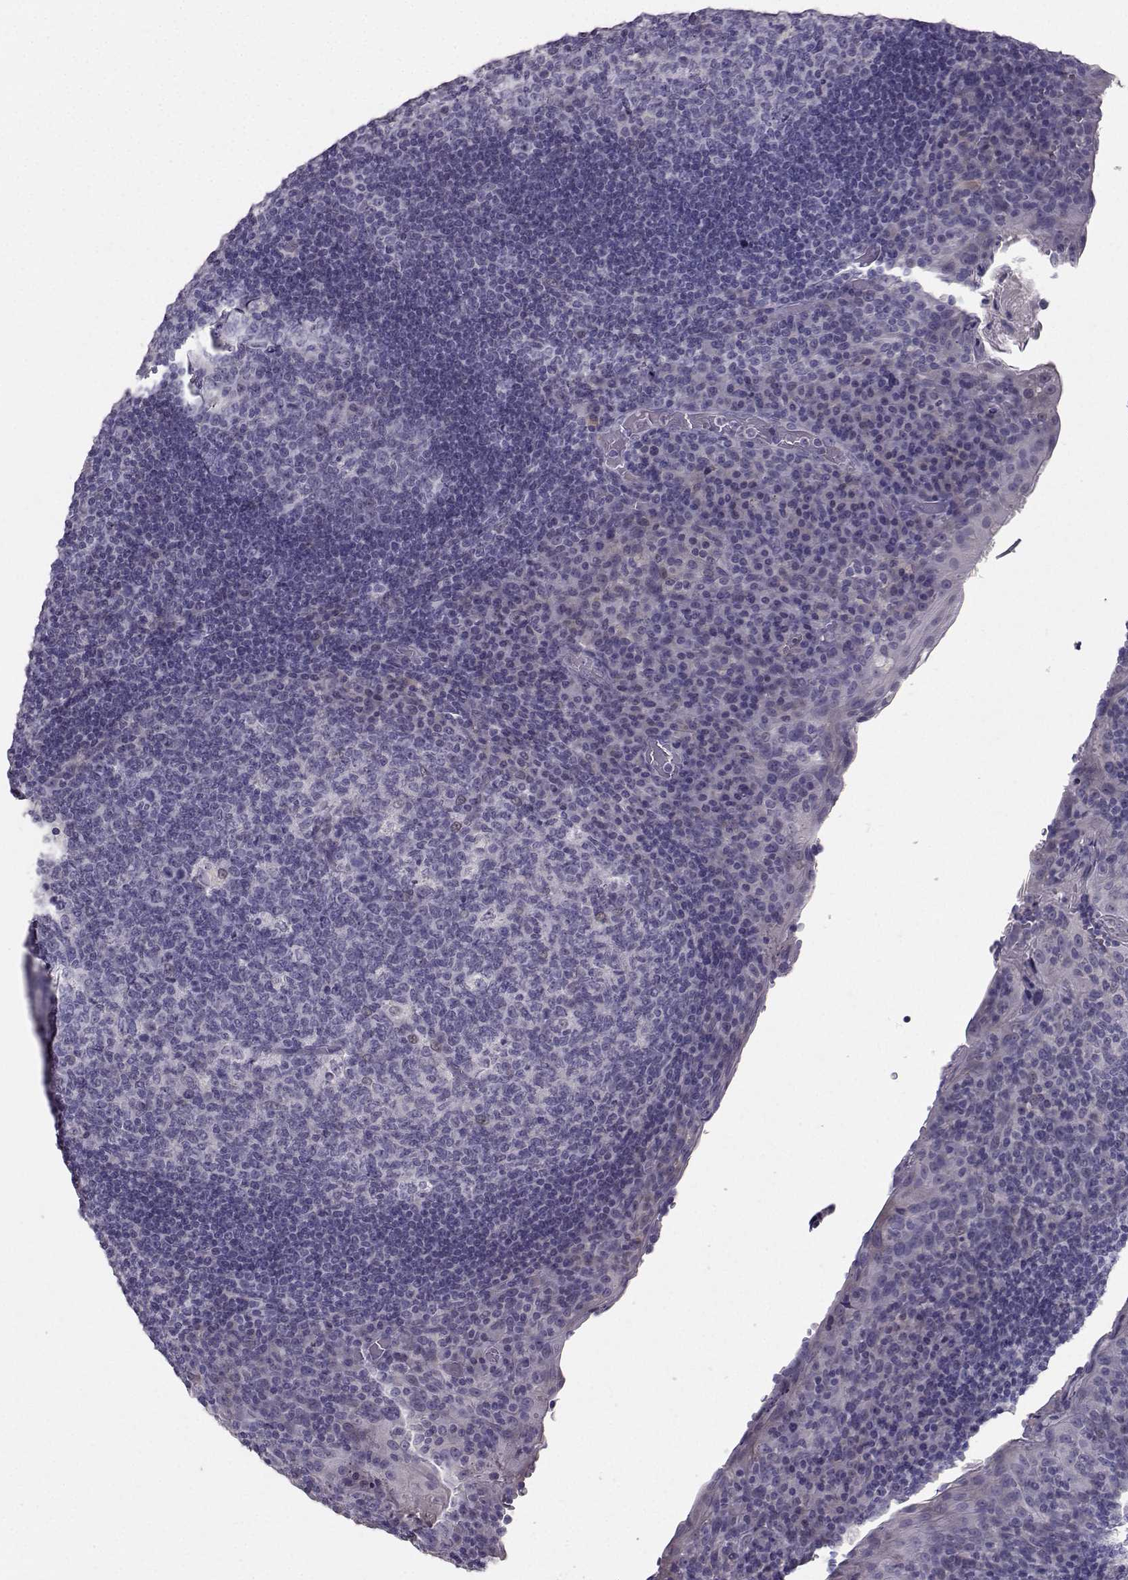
{"staining": {"intensity": "negative", "quantity": "none", "location": "none"}, "tissue": "tonsil", "cell_type": "Germinal center cells", "image_type": "normal", "snomed": [{"axis": "morphology", "description": "Normal tissue, NOS"}, {"axis": "topography", "description": "Tonsil"}], "caption": "Immunohistochemical staining of normal human tonsil exhibits no significant staining in germinal center cells.", "gene": "CARTPT", "patient": {"sex": "male", "age": 17}}